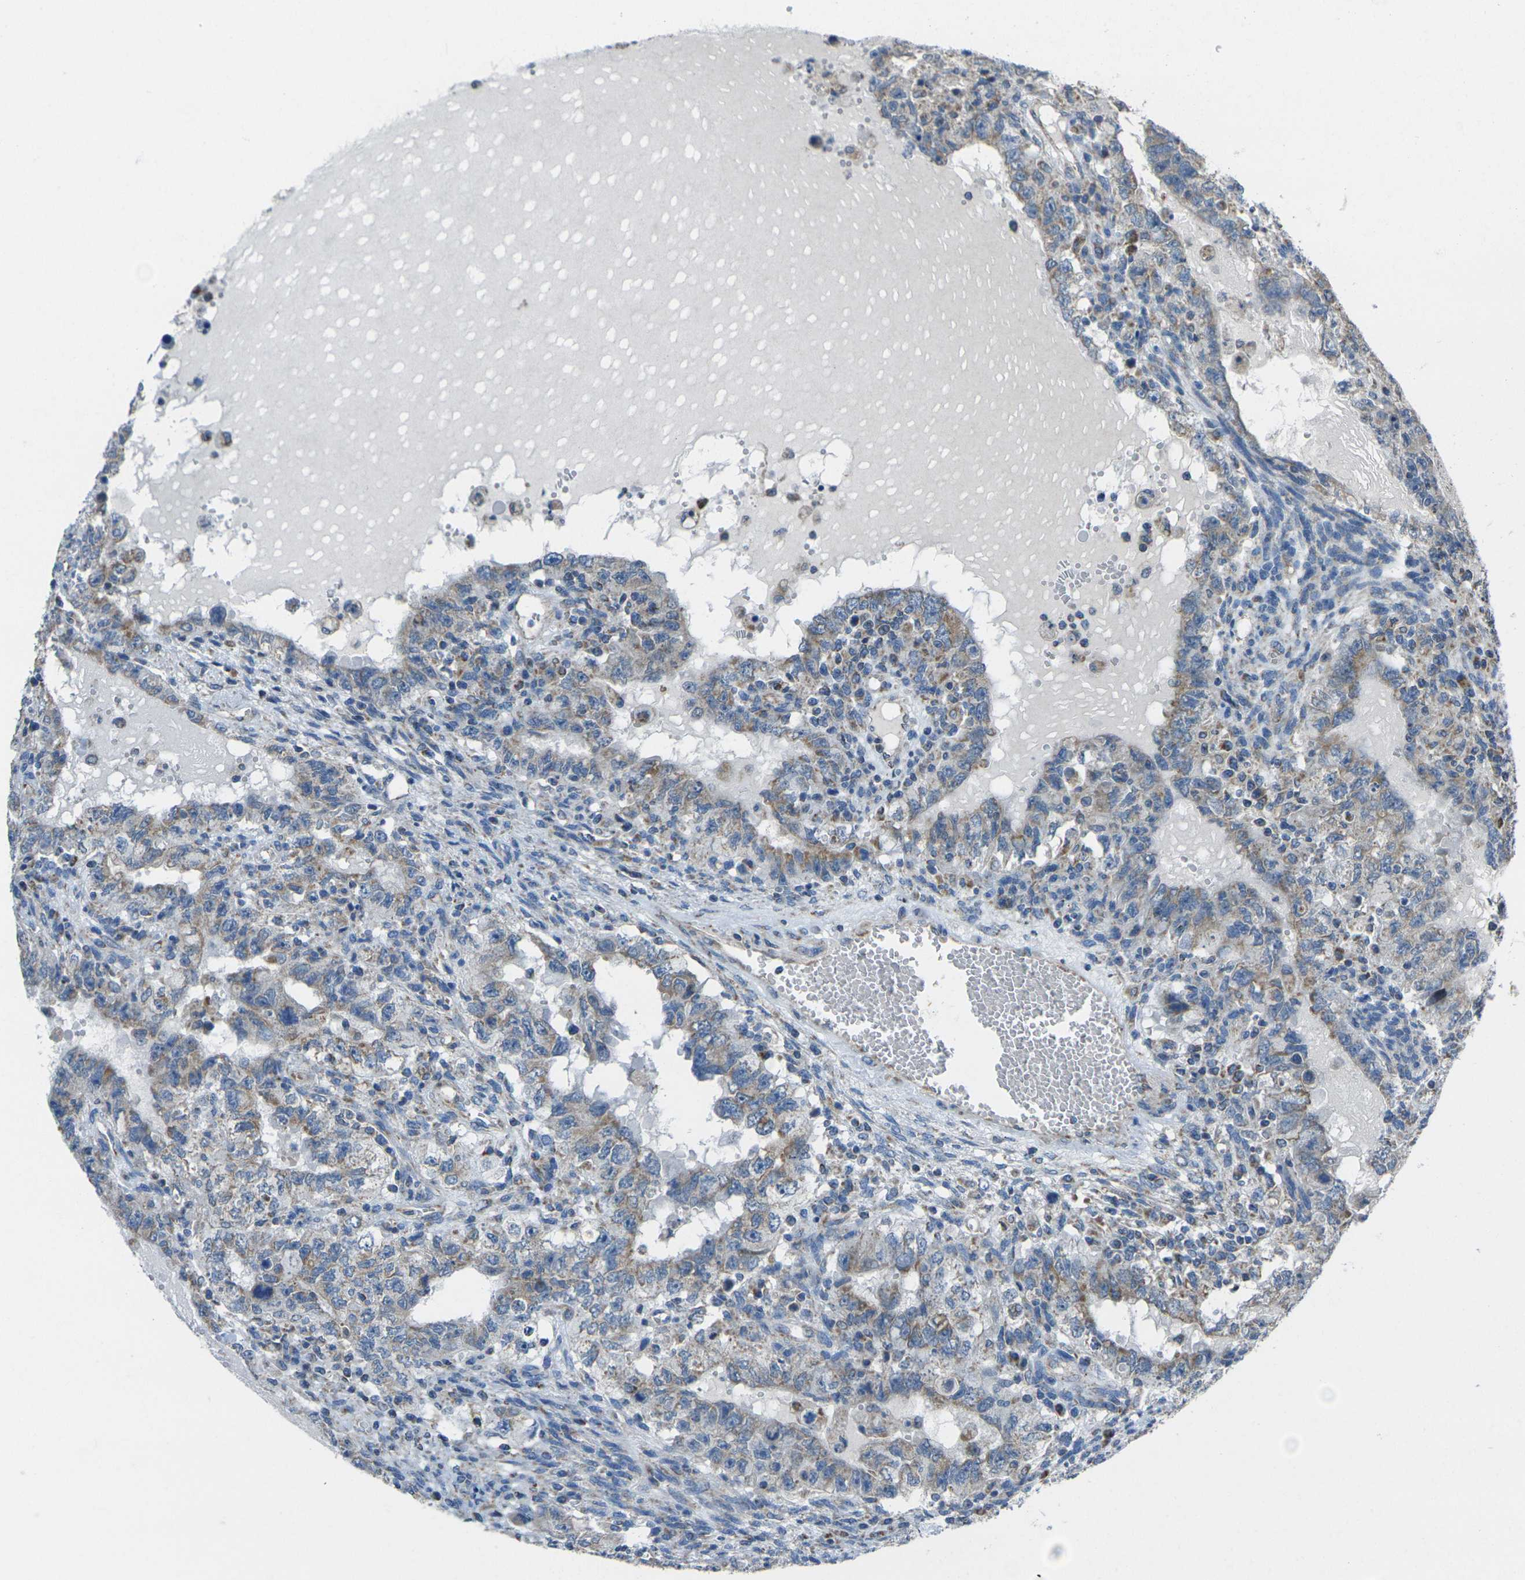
{"staining": {"intensity": "weak", "quantity": "25%-75%", "location": "cytoplasmic/membranous"}, "tissue": "testis cancer", "cell_type": "Tumor cells", "image_type": "cancer", "snomed": [{"axis": "morphology", "description": "Carcinoma, Embryonal, NOS"}, {"axis": "topography", "description": "Testis"}], "caption": "Human testis embryonal carcinoma stained for a protein (brown) demonstrates weak cytoplasmic/membranous positive positivity in about 25%-75% of tumor cells.", "gene": "TMEM120B", "patient": {"sex": "male", "age": 26}}